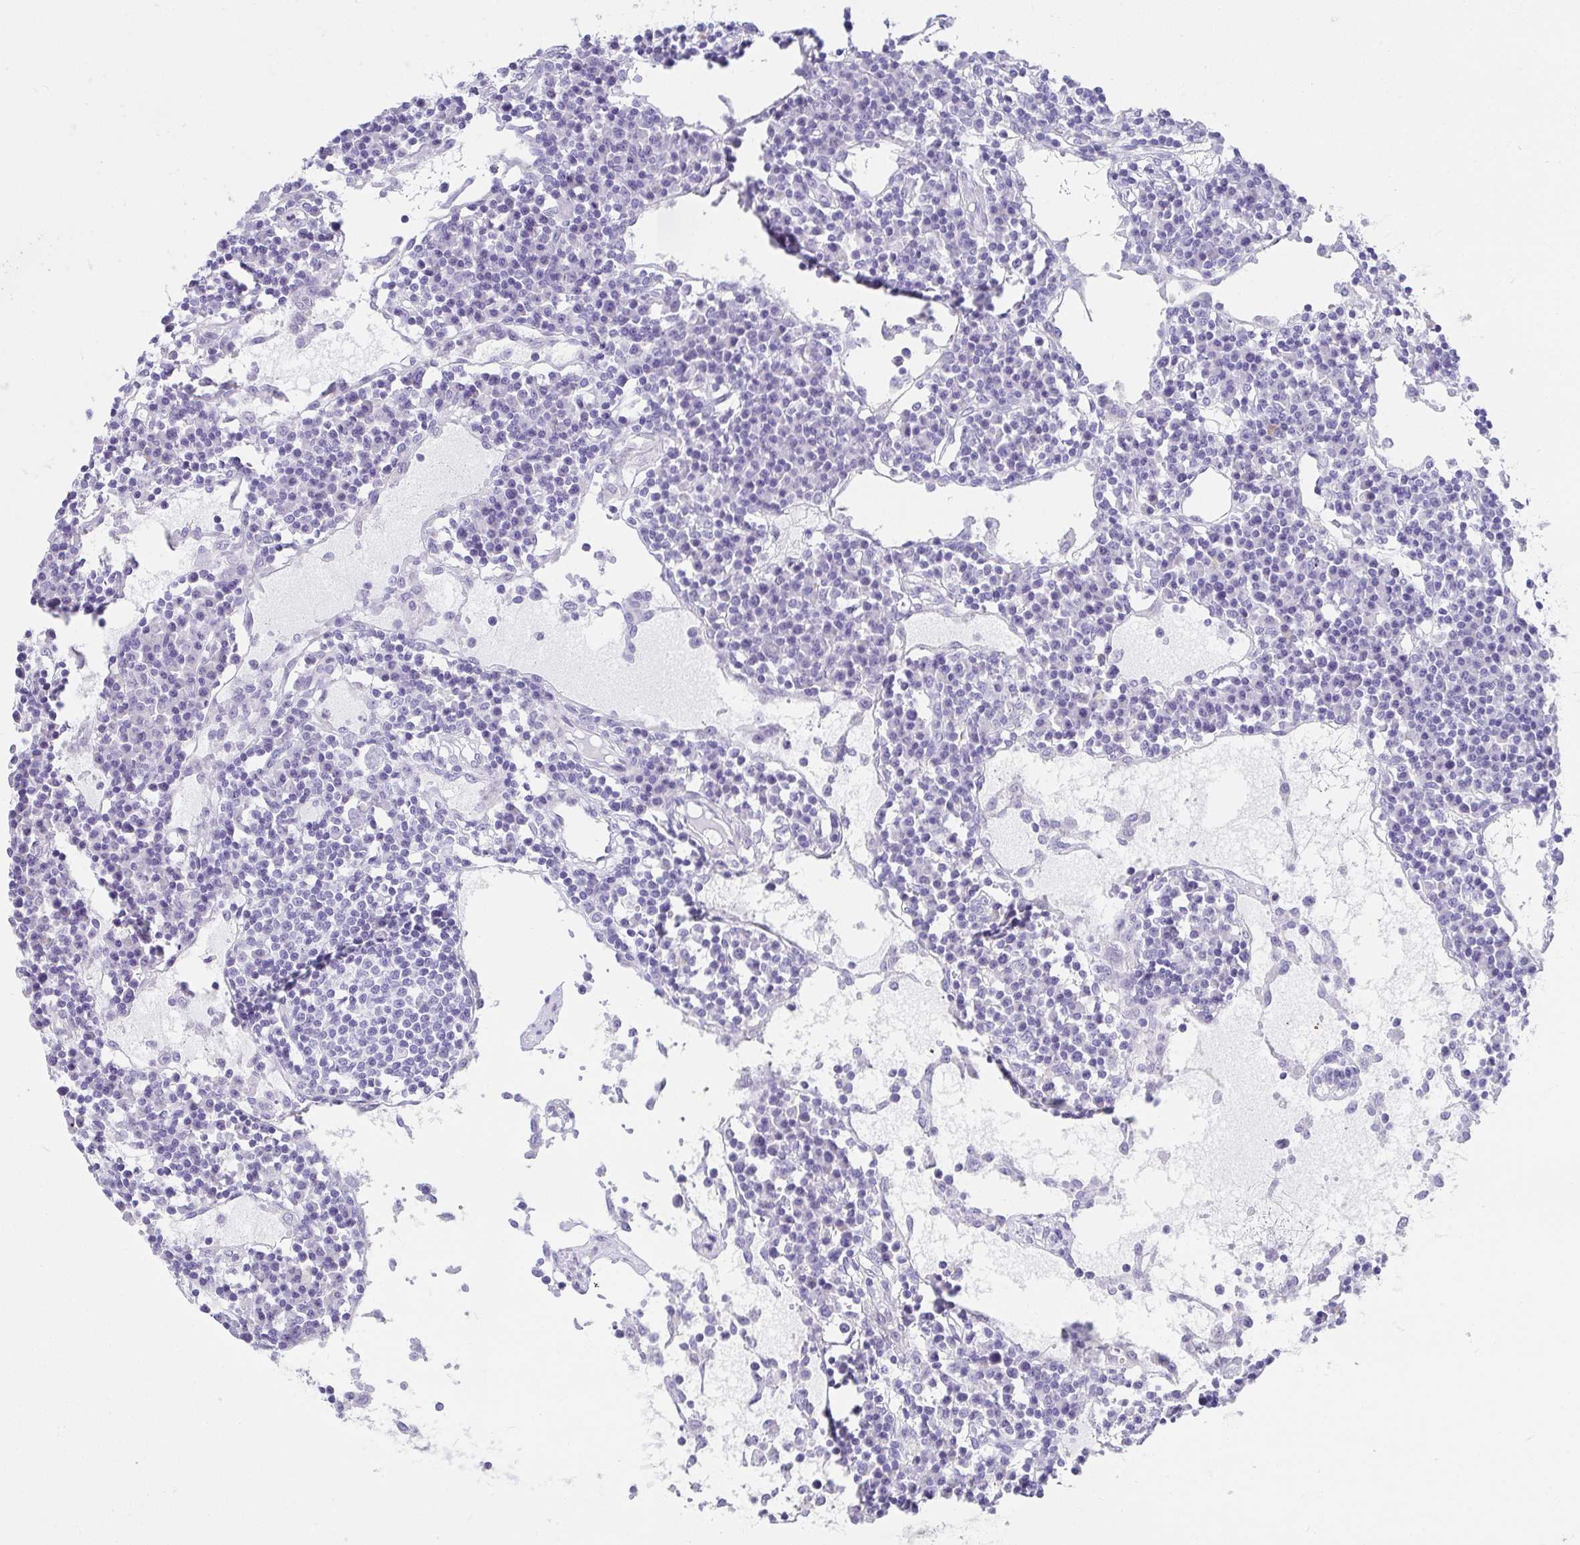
{"staining": {"intensity": "negative", "quantity": "none", "location": "none"}, "tissue": "lymph node", "cell_type": "Germinal center cells", "image_type": "normal", "snomed": [{"axis": "morphology", "description": "Normal tissue, NOS"}, {"axis": "topography", "description": "Lymph node"}], "caption": "Germinal center cells are negative for brown protein staining in normal lymph node. (DAB (3,3'-diaminobenzidine) IHC with hematoxylin counter stain).", "gene": "VGLL1", "patient": {"sex": "female", "age": 78}}